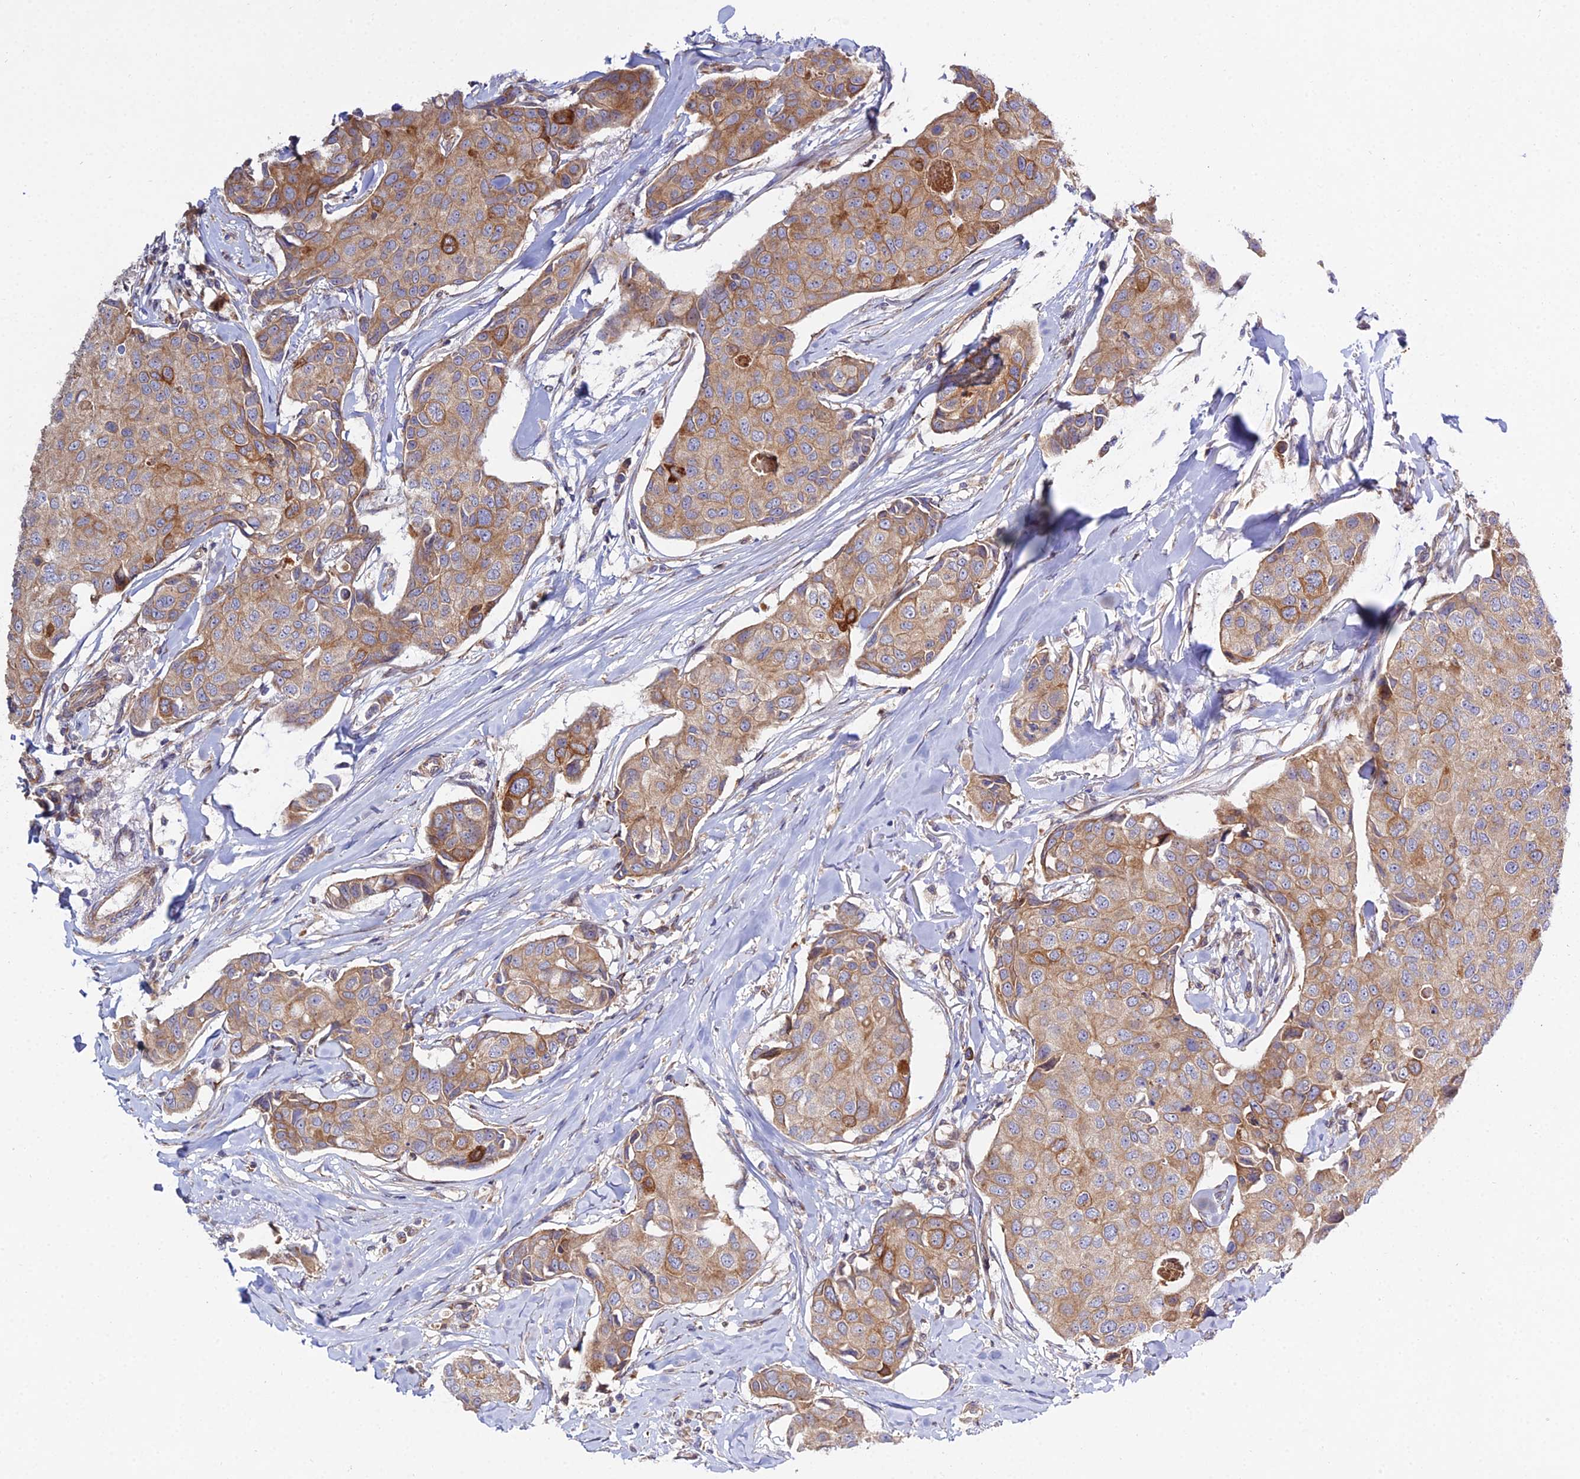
{"staining": {"intensity": "moderate", "quantity": "25%-75%", "location": "cytoplasmic/membranous"}, "tissue": "breast cancer", "cell_type": "Tumor cells", "image_type": "cancer", "snomed": [{"axis": "morphology", "description": "Duct carcinoma"}, {"axis": "topography", "description": "Breast"}], "caption": "This photomicrograph shows IHC staining of intraductal carcinoma (breast), with medium moderate cytoplasmic/membranous staining in approximately 25%-75% of tumor cells.", "gene": "ARL6IP1", "patient": {"sex": "female", "age": 80}}